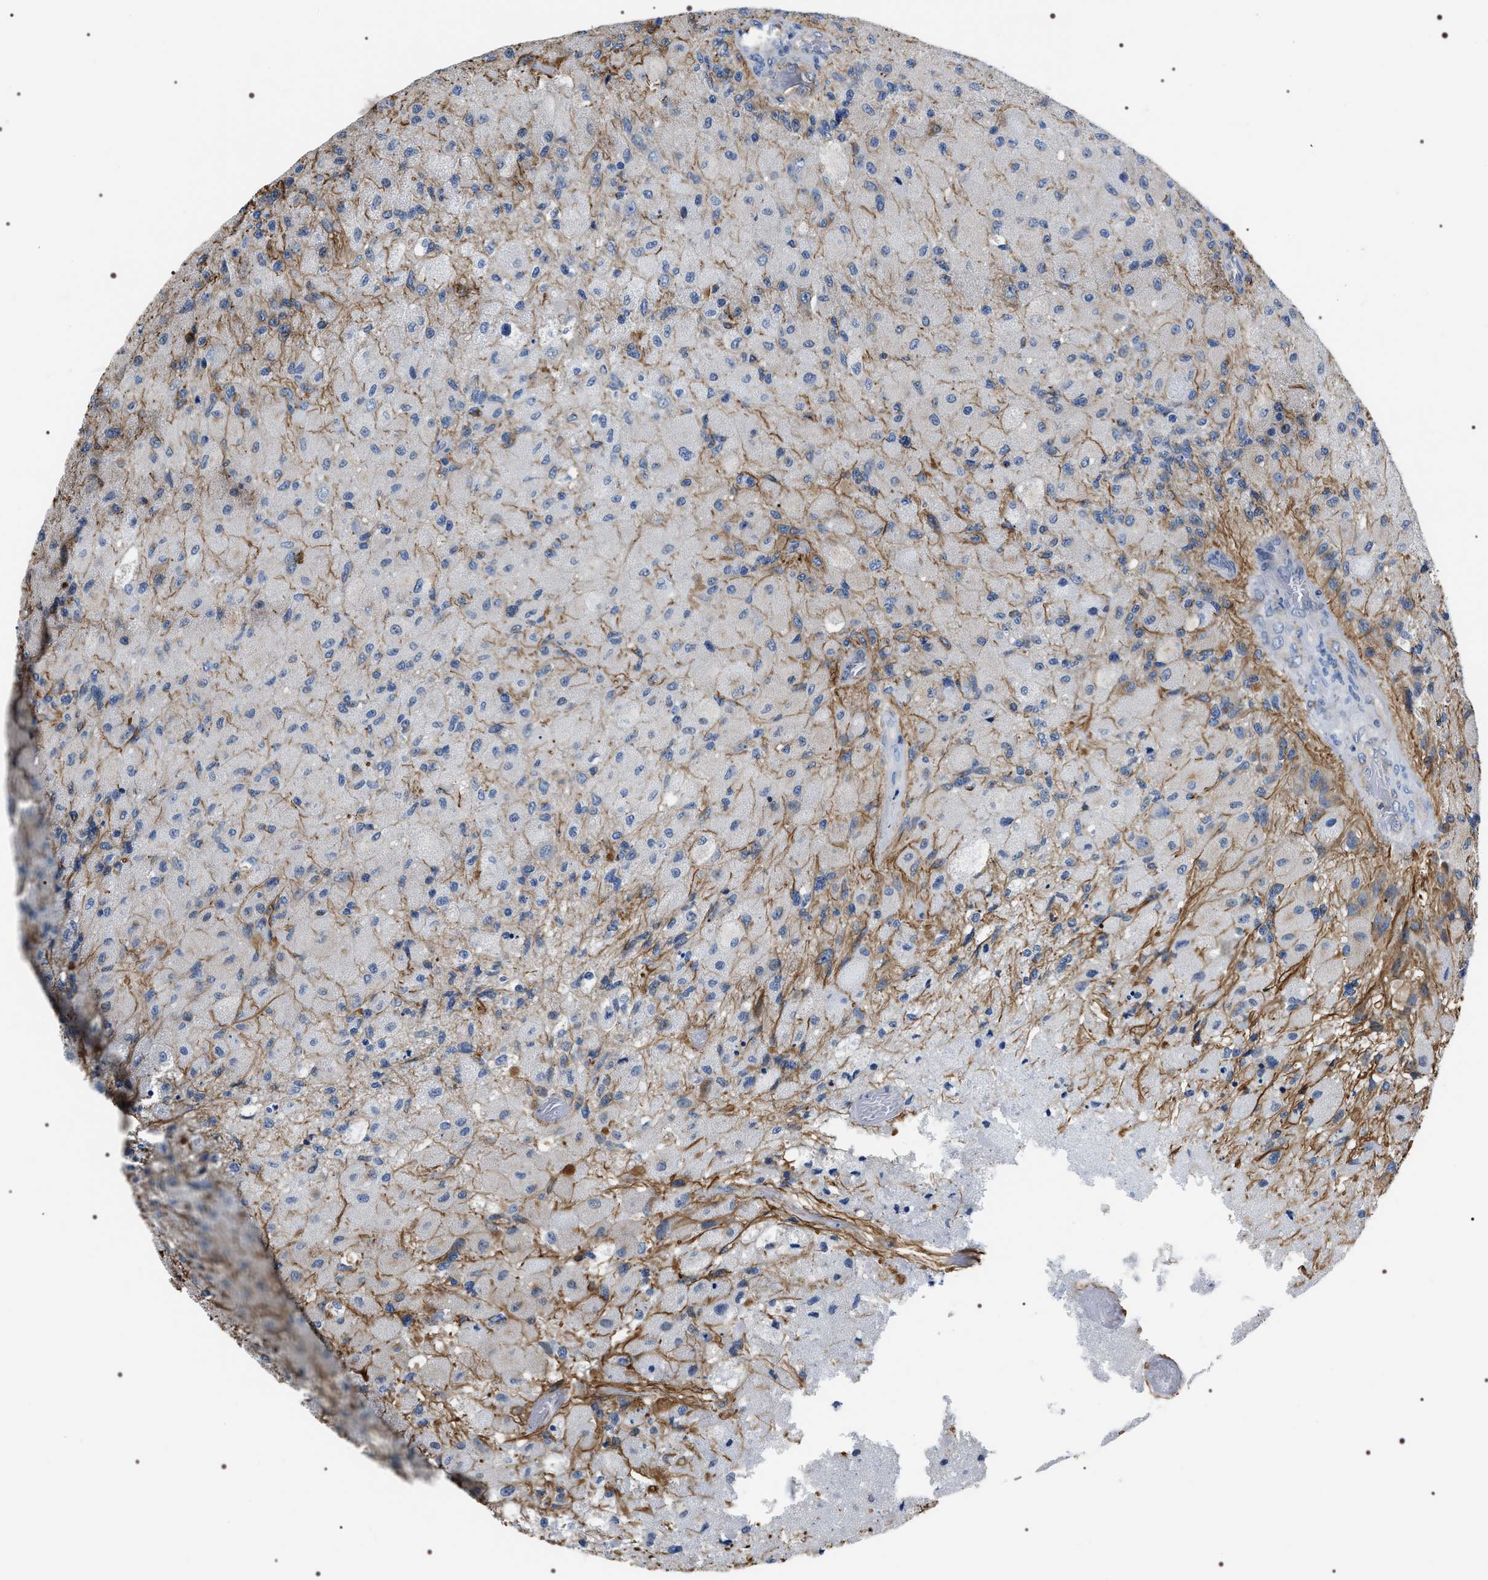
{"staining": {"intensity": "negative", "quantity": "none", "location": "none"}, "tissue": "glioma", "cell_type": "Tumor cells", "image_type": "cancer", "snomed": [{"axis": "morphology", "description": "Normal tissue, NOS"}, {"axis": "morphology", "description": "Glioma, malignant, High grade"}, {"axis": "topography", "description": "Cerebral cortex"}], "caption": "DAB immunohistochemical staining of human glioma demonstrates no significant positivity in tumor cells. (DAB immunohistochemistry visualized using brightfield microscopy, high magnification).", "gene": "PKD1L1", "patient": {"sex": "male", "age": 77}}